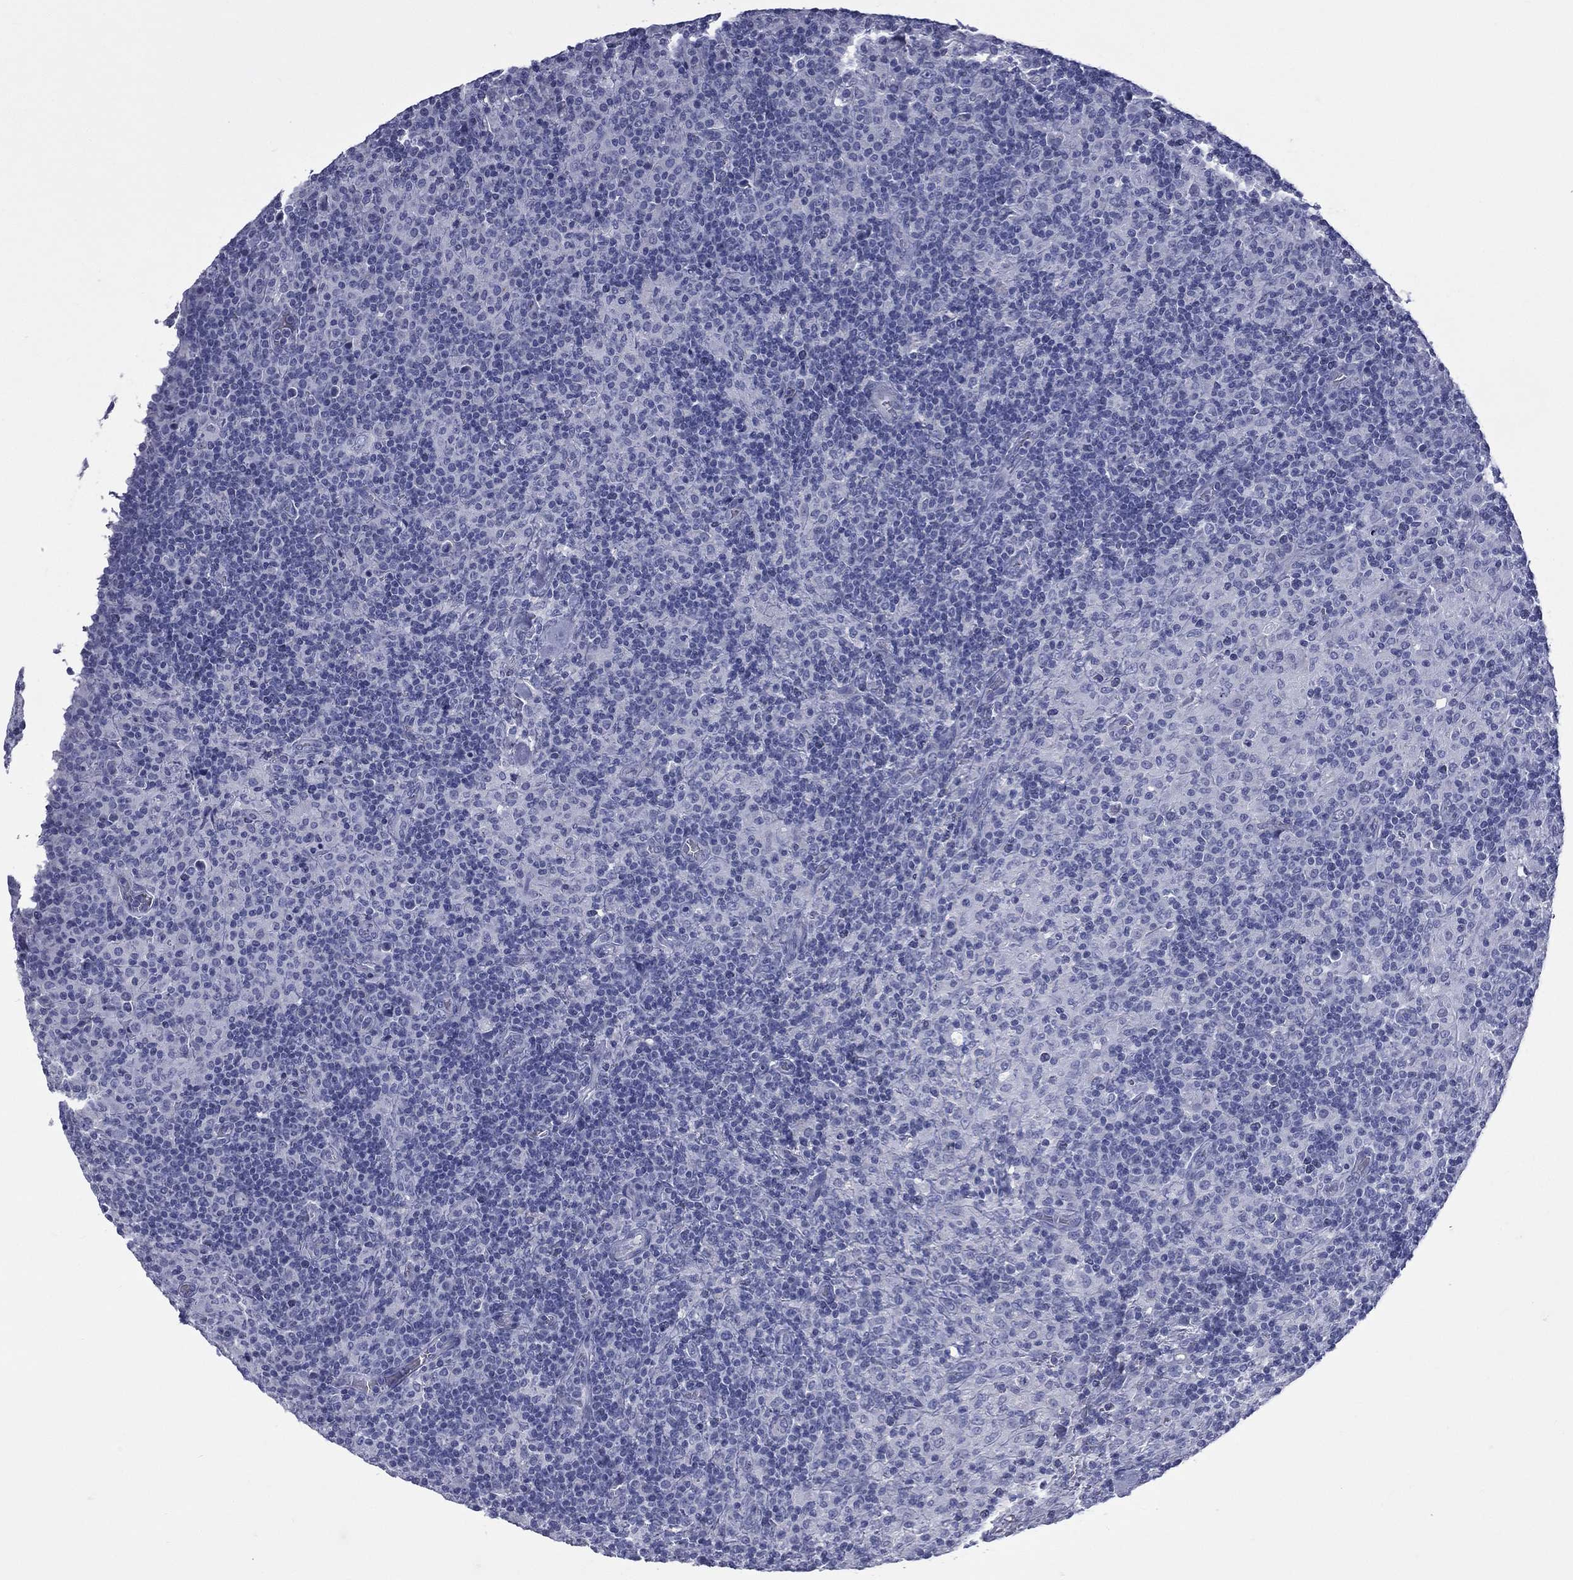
{"staining": {"intensity": "negative", "quantity": "none", "location": "none"}, "tissue": "lymphoma", "cell_type": "Tumor cells", "image_type": "cancer", "snomed": [{"axis": "morphology", "description": "Hodgkin's disease, NOS"}, {"axis": "topography", "description": "Lymph node"}], "caption": "The IHC micrograph has no significant expression in tumor cells of Hodgkin's disease tissue. (DAB immunohistochemistry with hematoxylin counter stain).", "gene": "CES2", "patient": {"sex": "male", "age": 70}}